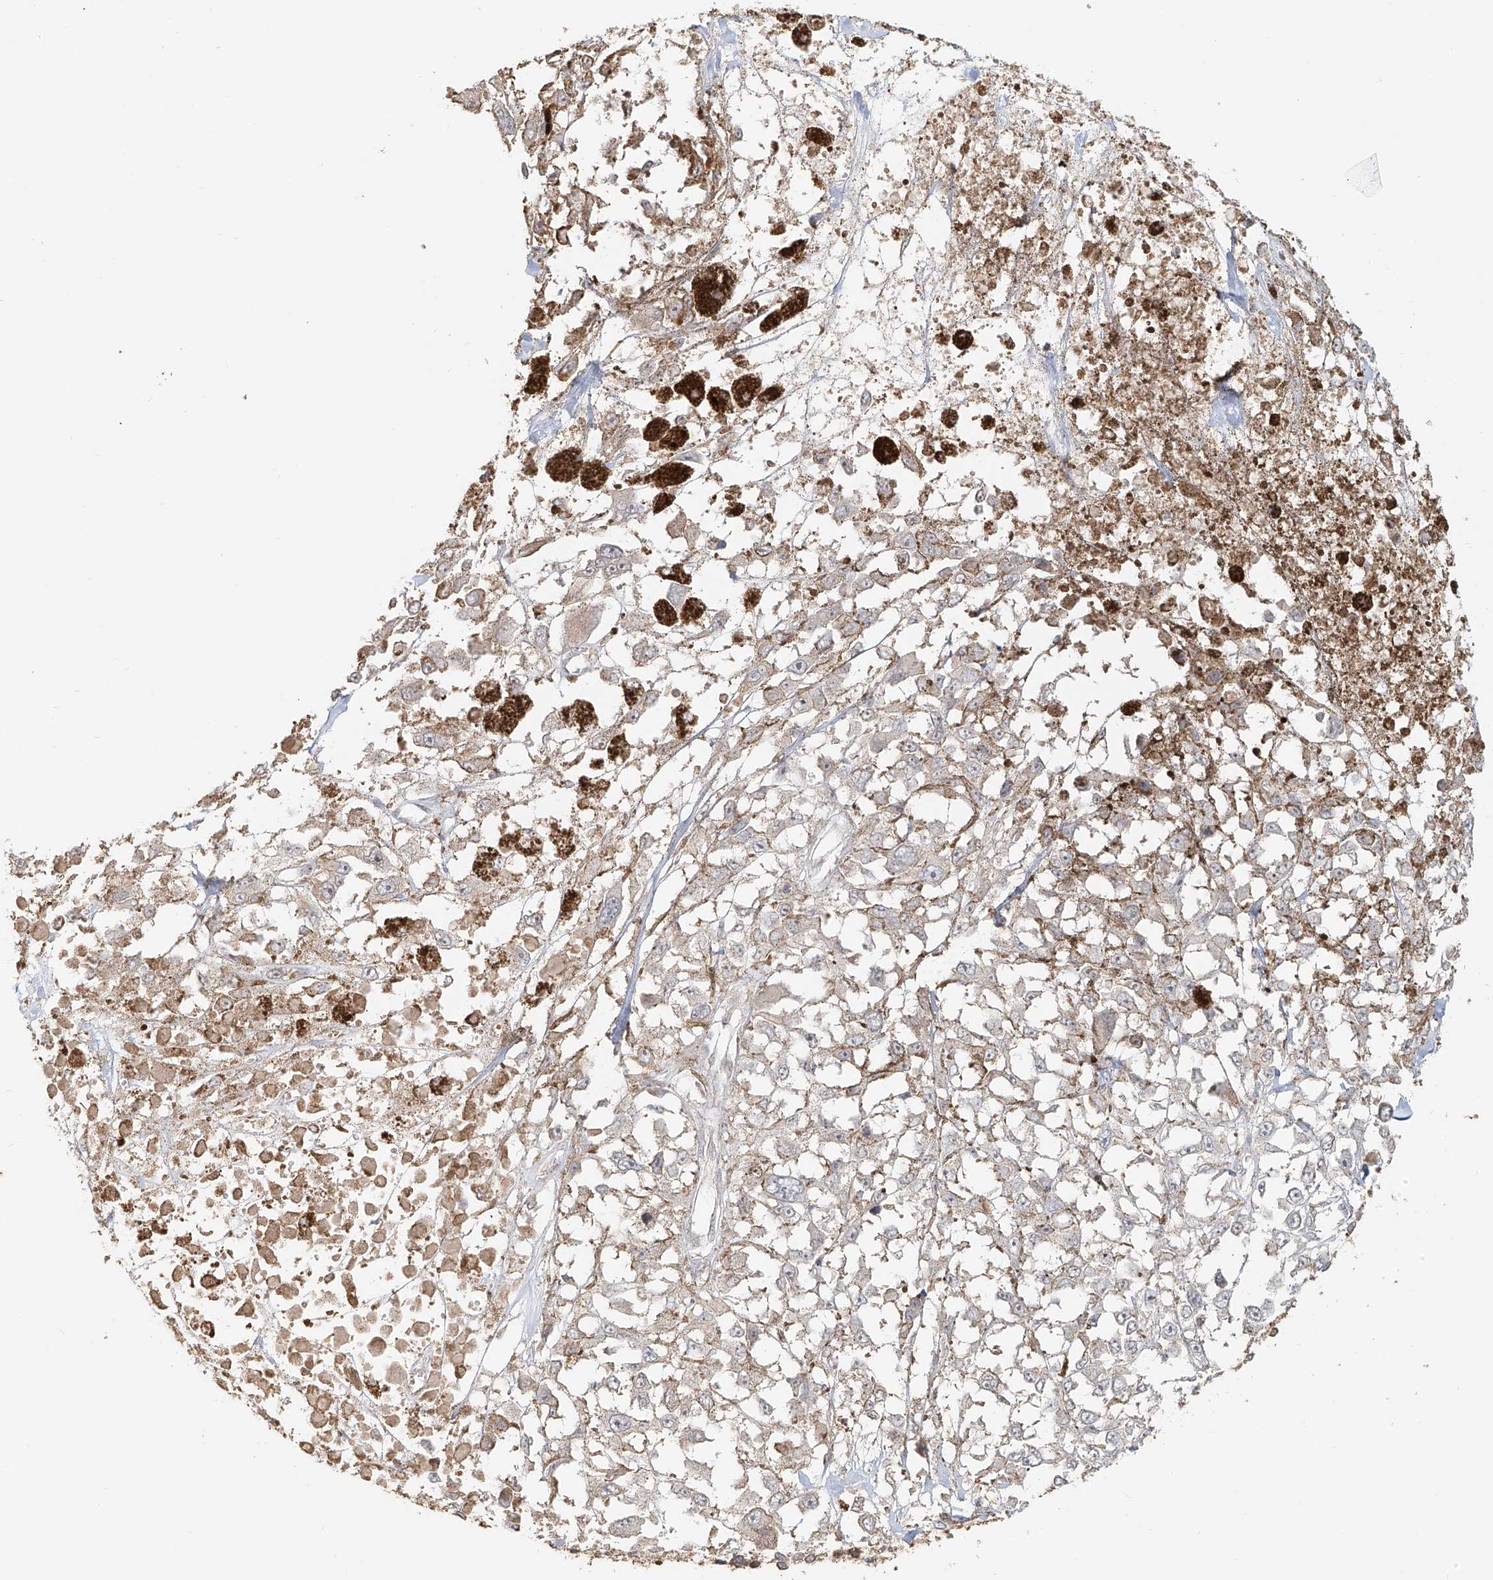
{"staining": {"intensity": "negative", "quantity": "none", "location": "none"}, "tissue": "melanoma", "cell_type": "Tumor cells", "image_type": "cancer", "snomed": [{"axis": "morphology", "description": "Malignant melanoma, Metastatic site"}, {"axis": "topography", "description": "Lymph node"}], "caption": "A histopathology image of malignant melanoma (metastatic site) stained for a protein exhibits no brown staining in tumor cells.", "gene": "NPHS1", "patient": {"sex": "male", "age": 59}}